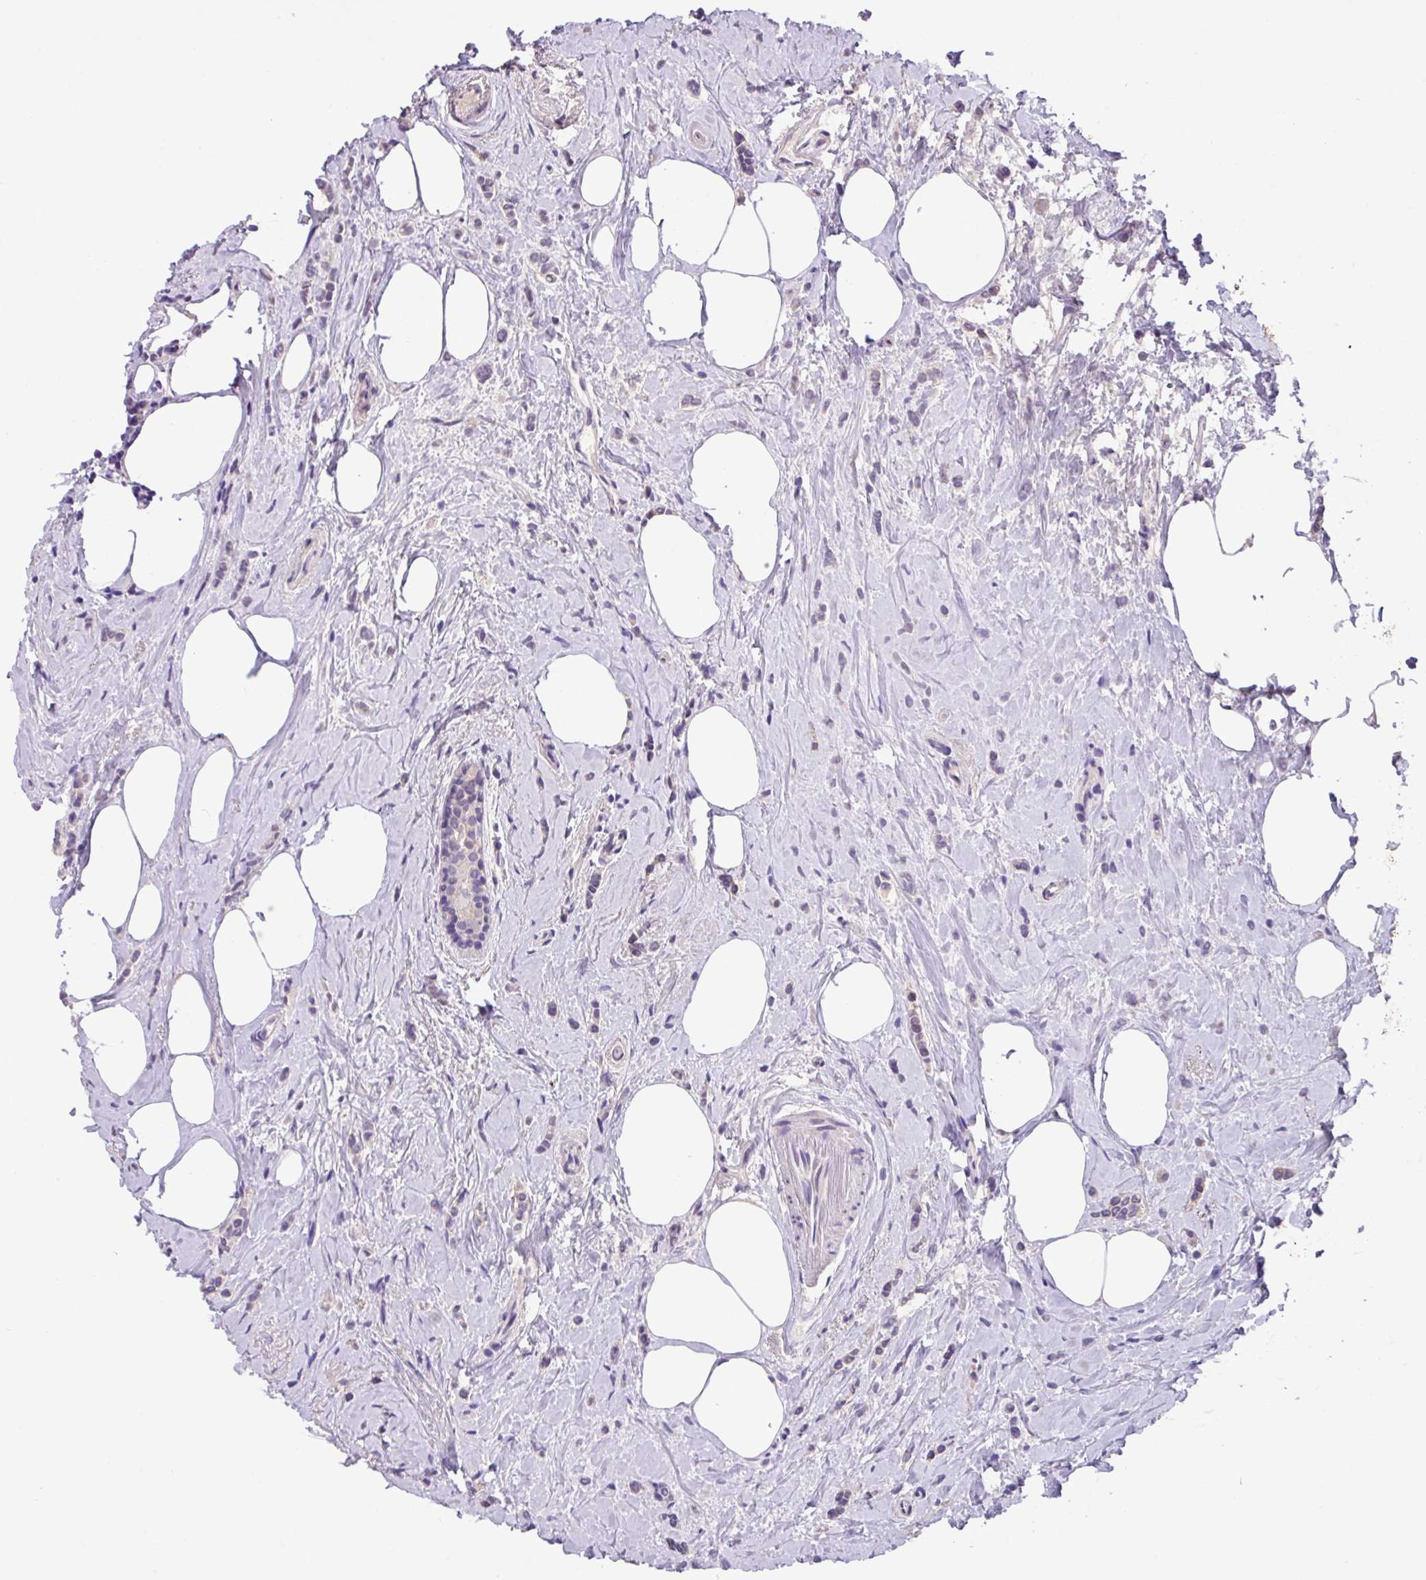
{"staining": {"intensity": "negative", "quantity": "none", "location": "none"}, "tissue": "breast cancer", "cell_type": "Tumor cells", "image_type": "cancer", "snomed": [{"axis": "morphology", "description": "Lobular carcinoma"}, {"axis": "topography", "description": "Breast"}], "caption": "Human breast cancer stained for a protein using immunohistochemistry exhibits no staining in tumor cells.", "gene": "PAX8", "patient": {"sex": "female", "age": 84}}